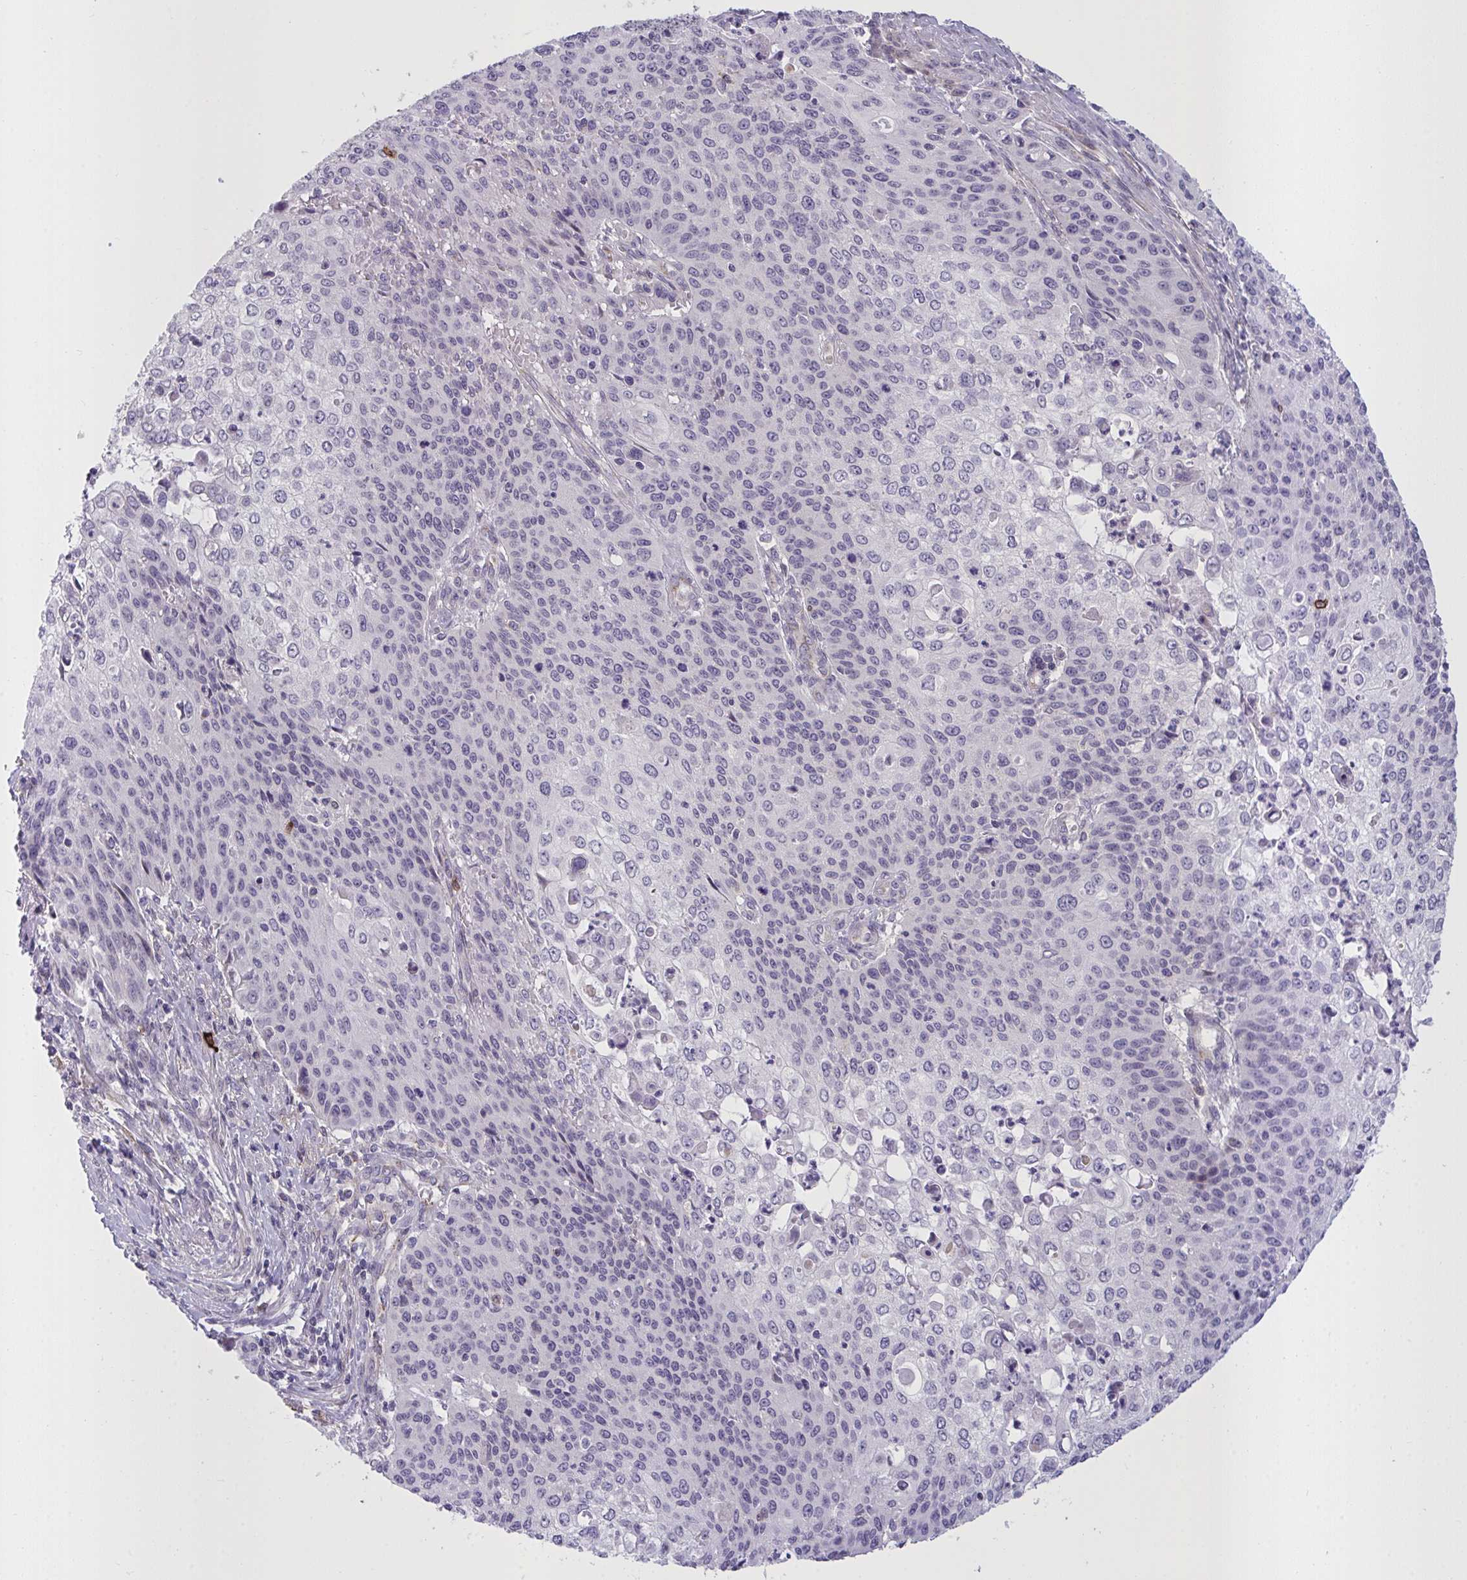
{"staining": {"intensity": "negative", "quantity": "none", "location": "none"}, "tissue": "cervical cancer", "cell_type": "Tumor cells", "image_type": "cancer", "snomed": [{"axis": "morphology", "description": "Squamous cell carcinoma, NOS"}, {"axis": "topography", "description": "Cervix"}], "caption": "Immunohistochemistry (IHC) photomicrograph of neoplastic tissue: cervical squamous cell carcinoma stained with DAB exhibits no significant protein expression in tumor cells.", "gene": "SEMA6B", "patient": {"sex": "female", "age": 65}}